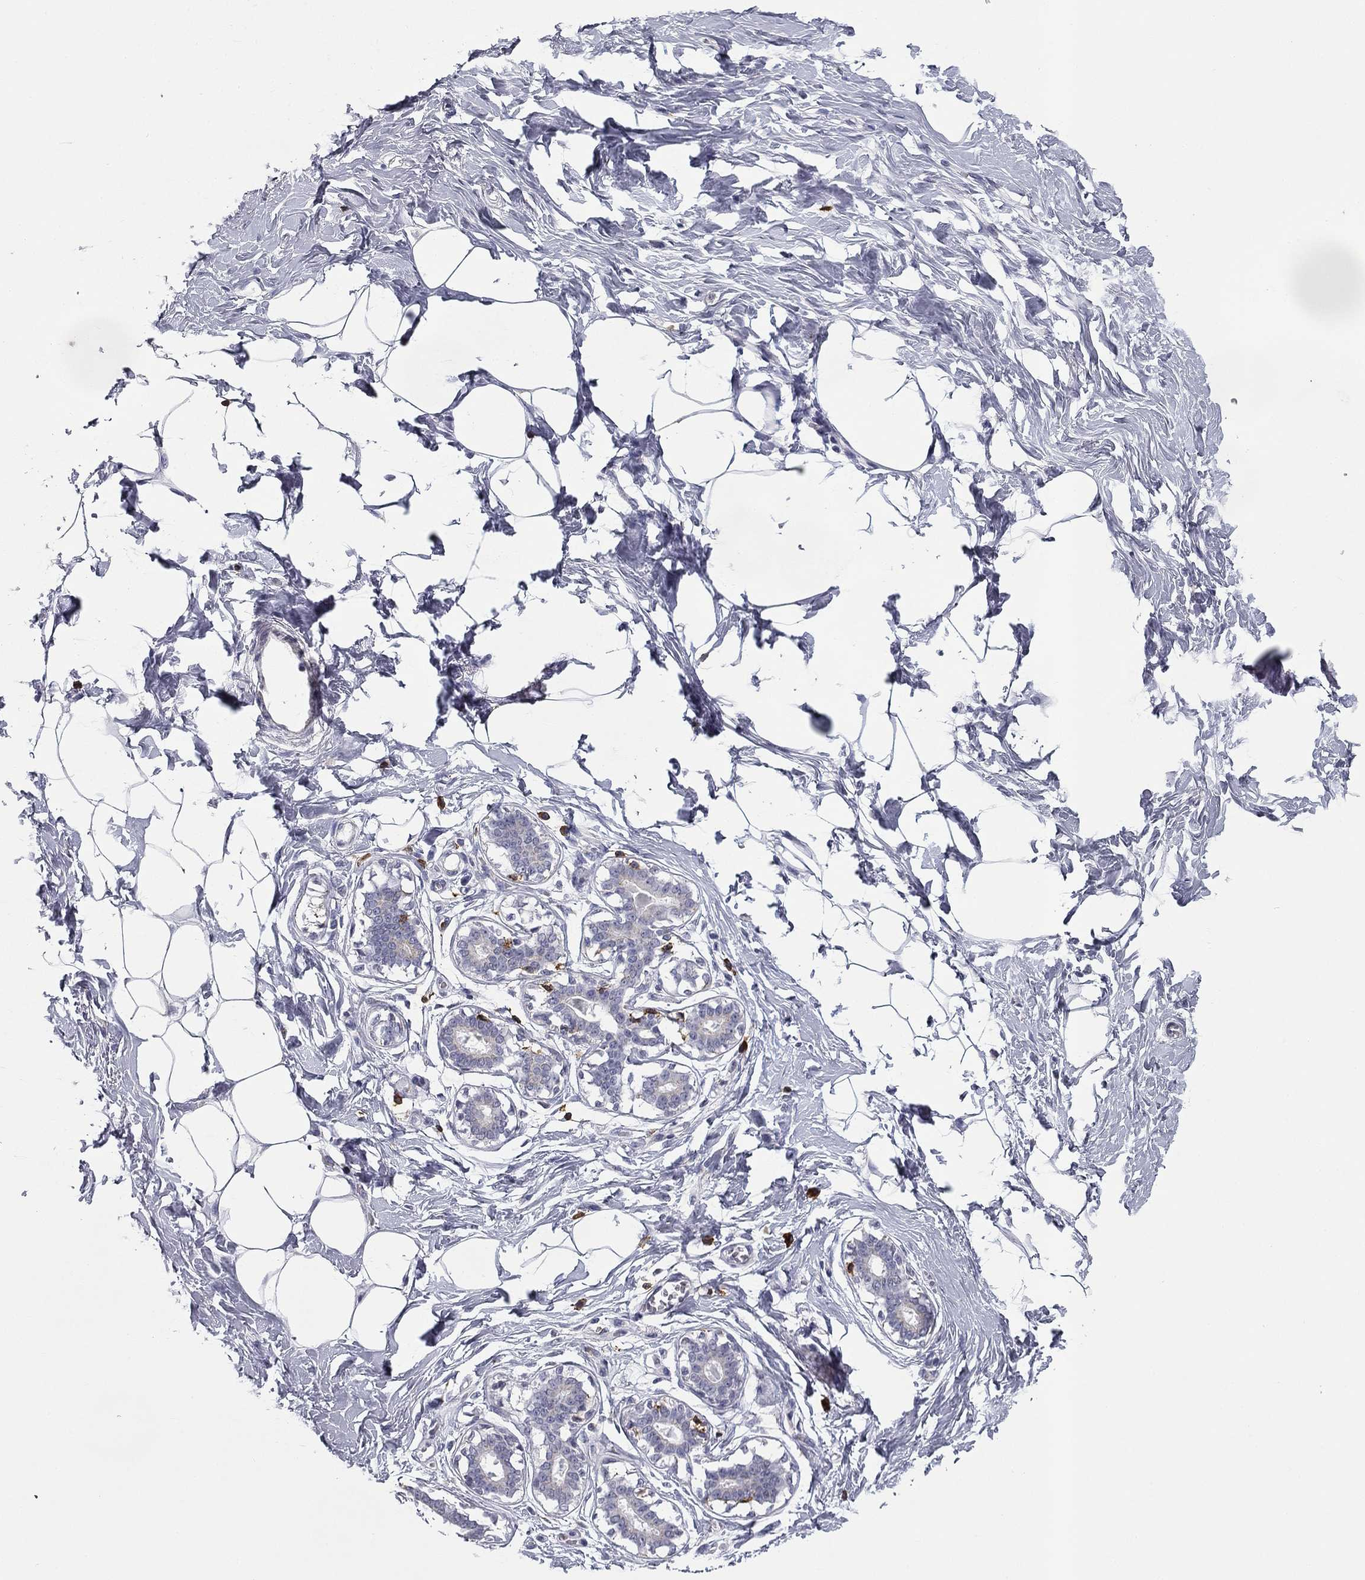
{"staining": {"intensity": "negative", "quantity": "none", "location": "none"}, "tissue": "breast", "cell_type": "Adipocytes", "image_type": "normal", "snomed": [{"axis": "morphology", "description": "Normal tissue, NOS"}, {"axis": "morphology", "description": "Lobular carcinoma, in situ"}, {"axis": "topography", "description": "Breast"}], "caption": "An image of breast stained for a protein exhibits no brown staining in adipocytes. (Brightfield microscopy of DAB immunohistochemistry (IHC) at high magnification).", "gene": "TRAT1", "patient": {"sex": "female", "age": 35}}